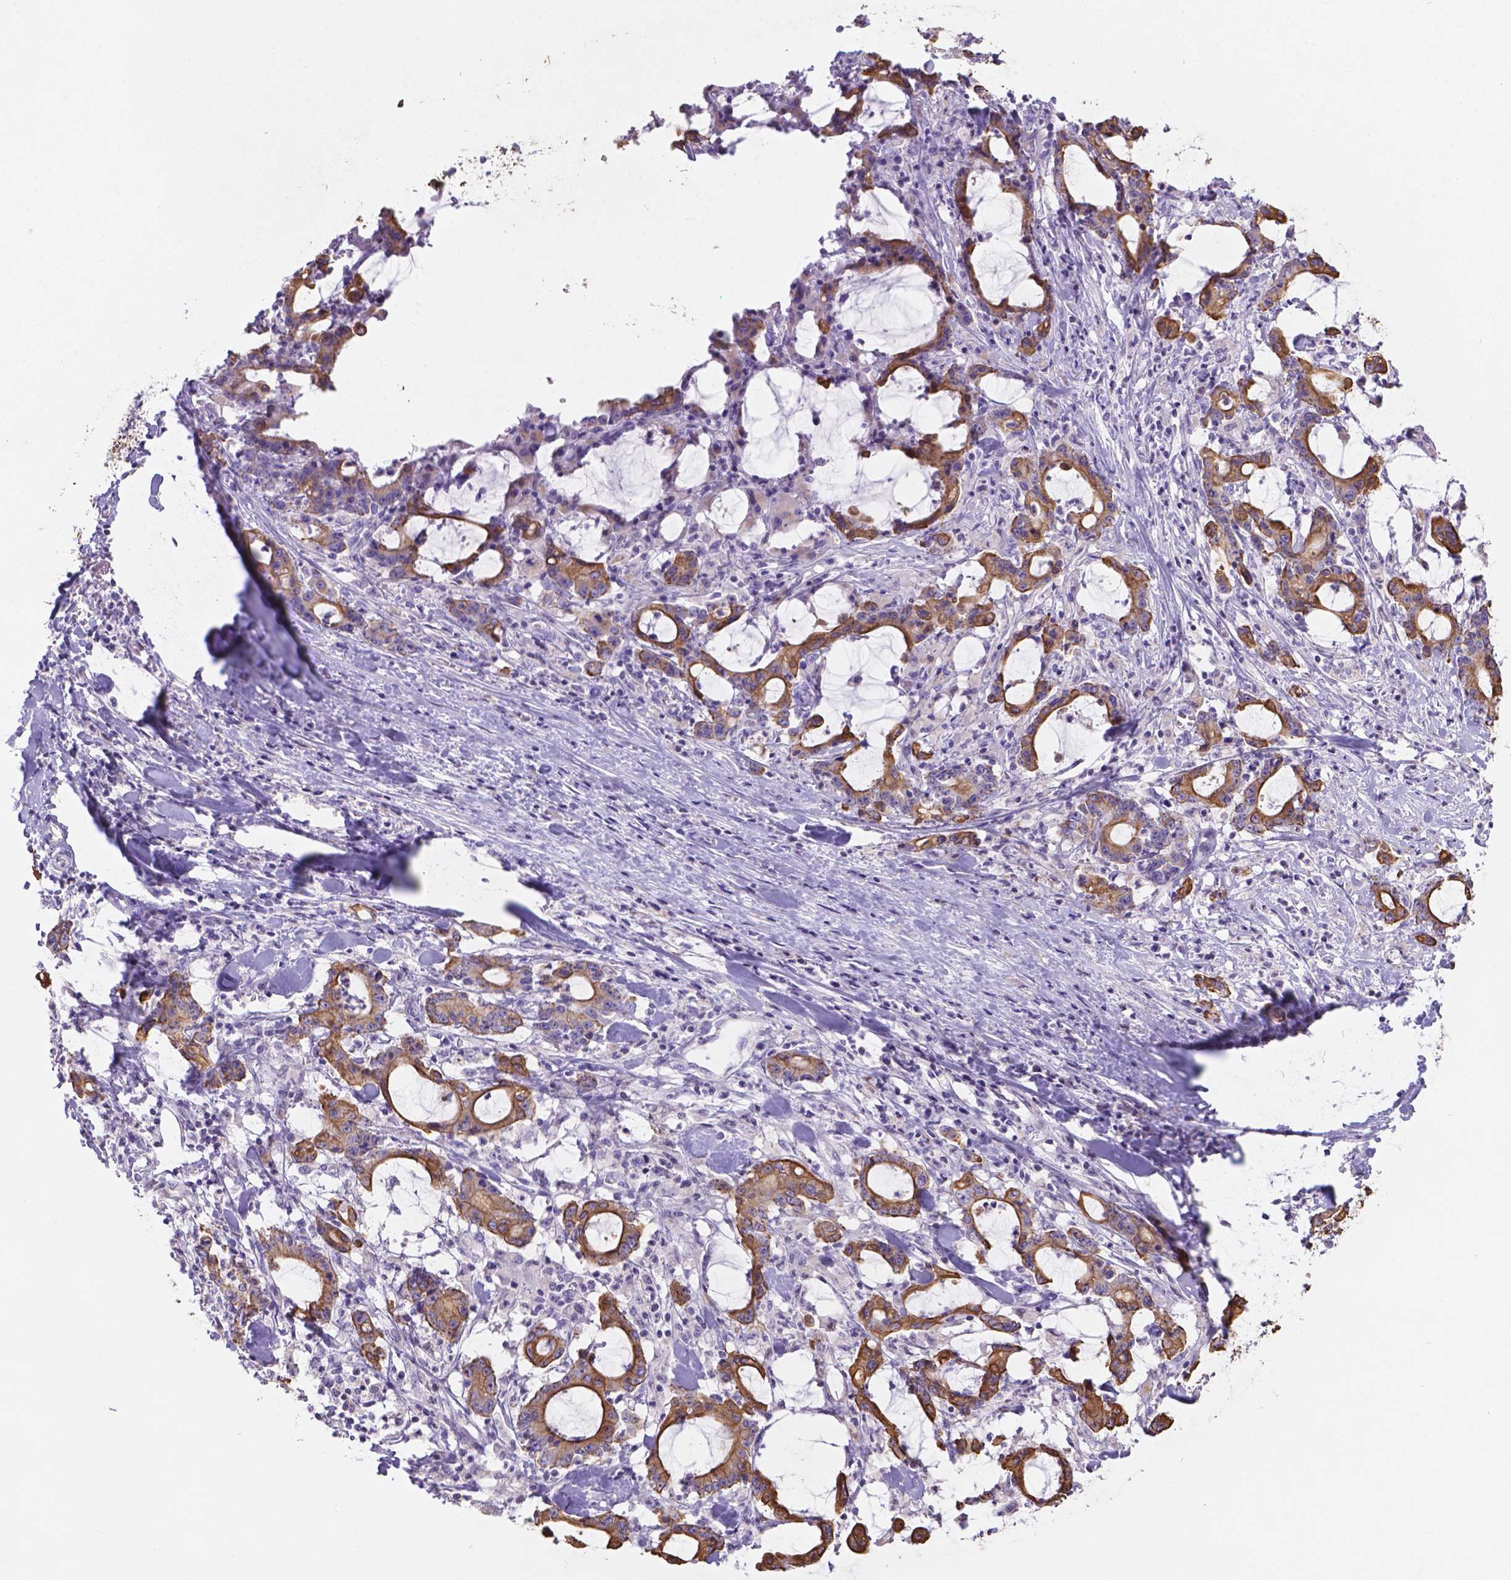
{"staining": {"intensity": "moderate", "quantity": ">75%", "location": "cytoplasmic/membranous"}, "tissue": "stomach cancer", "cell_type": "Tumor cells", "image_type": "cancer", "snomed": [{"axis": "morphology", "description": "Adenocarcinoma, NOS"}, {"axis": "topography", "description": "Stomach, upper"}], "caption": "Immunohistochemistry histopathology image of neoplastic tissue: stomach adenocarcinoma stained using IHC demonstrates medium levels of moderate protein expression localized specifically in the cytoplasmic/membranous of tumor cells, appearing as a cytoplasmic/membranous brown color.", "gene": "DMWD", "patient": {"sex": "male", "age": 68}}